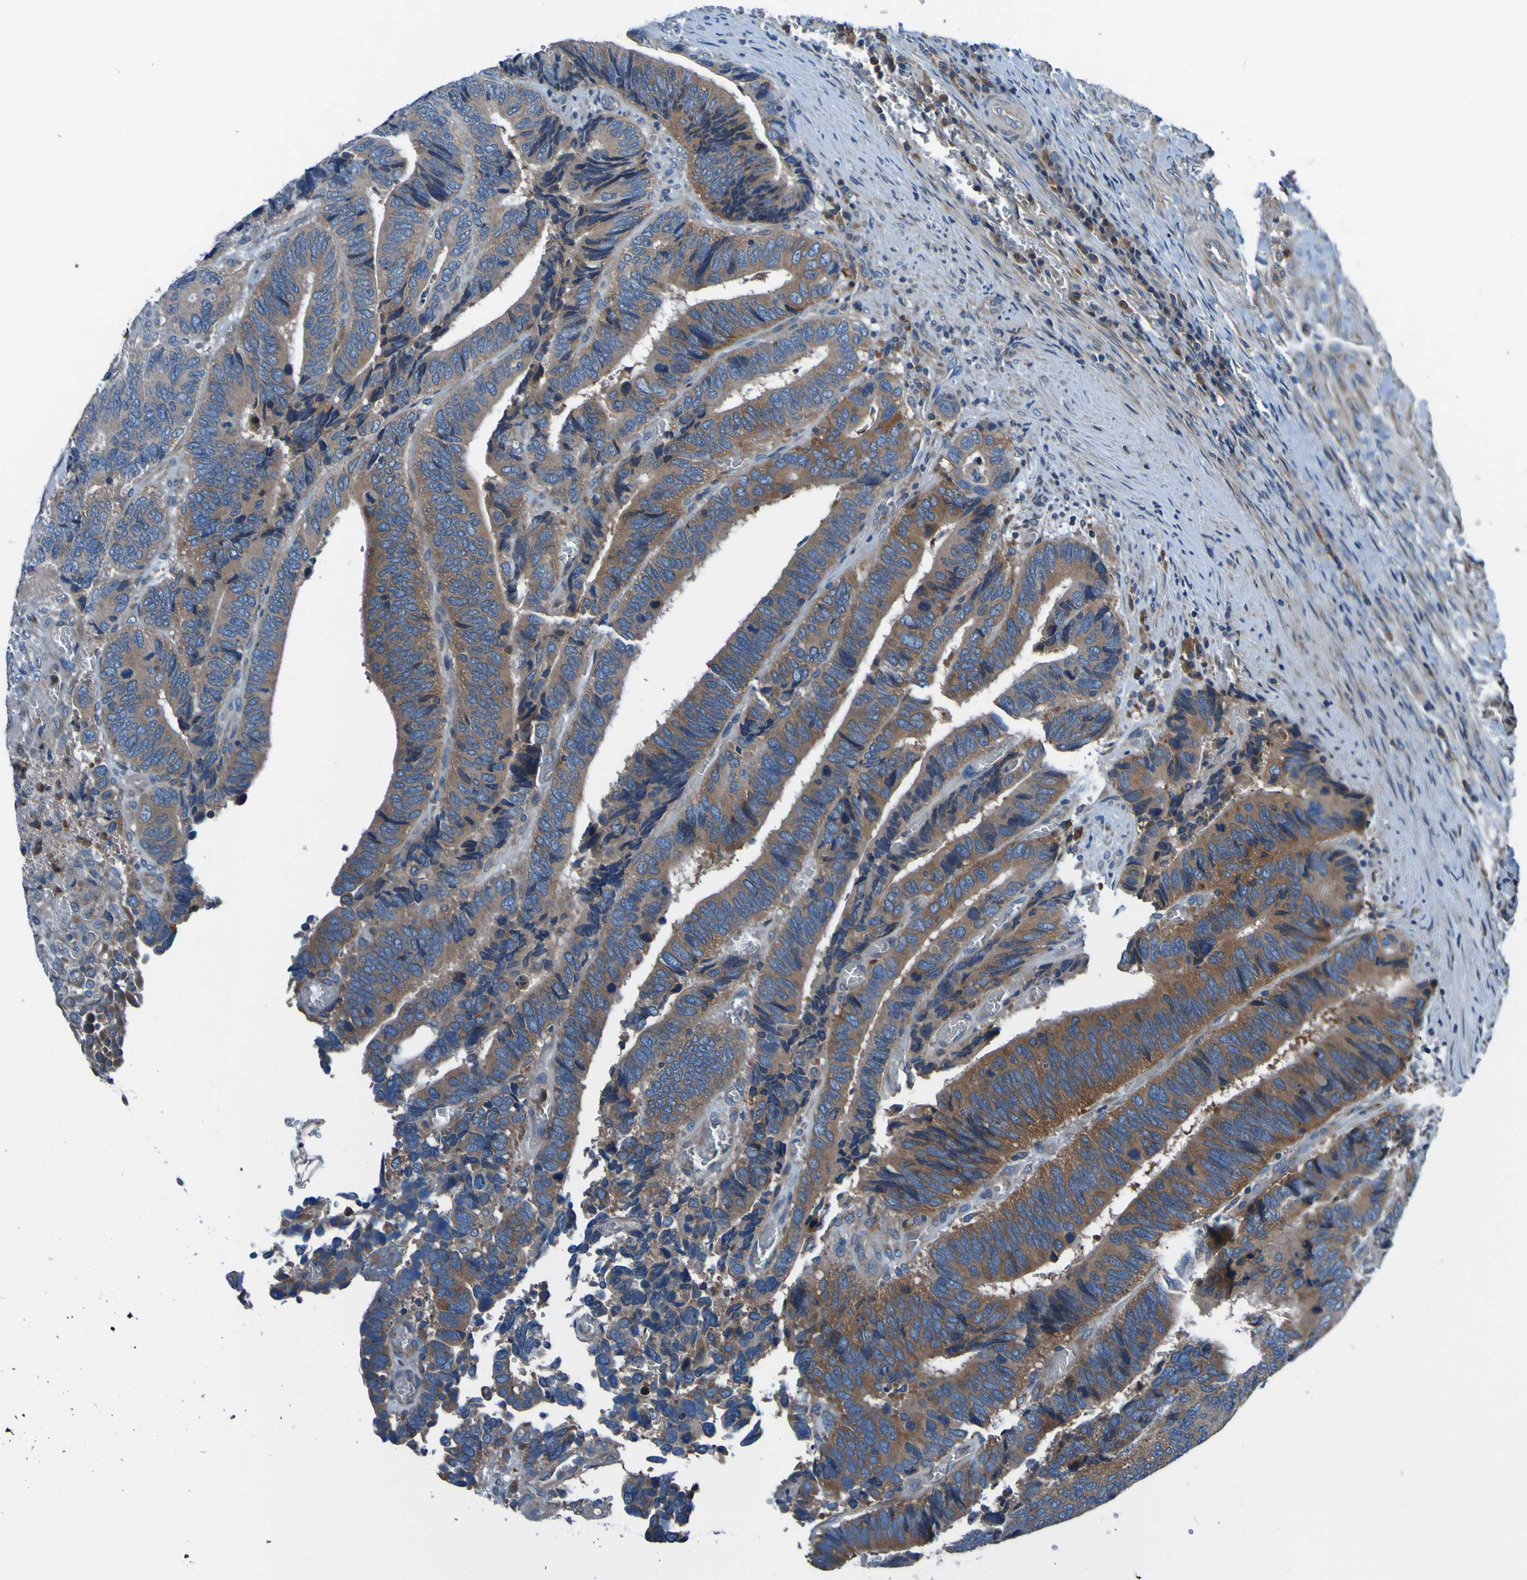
{"staining": {"intensity": "moderate", "quantity": ">75%", "location": "cytoplasmic/membranous"}, "tissue": "colorectal cancer", "cell_type": "Tumor cells", "image_type": "cancer", "snomed": [{"axis": "morphology", "description": "Adenocarcinoma, NOS"}, {"axis": "topography", "description": "Colon"}], "caption": "DAB immunohistochemical staining of human colorectal cancer (adenocarcinoma) shows moderate cytoplasmic/membranous protein positivity in approximately >75% of tumor cells.", "gene": "RAB5B", "patient": {"sex": "male", "age": 72}}